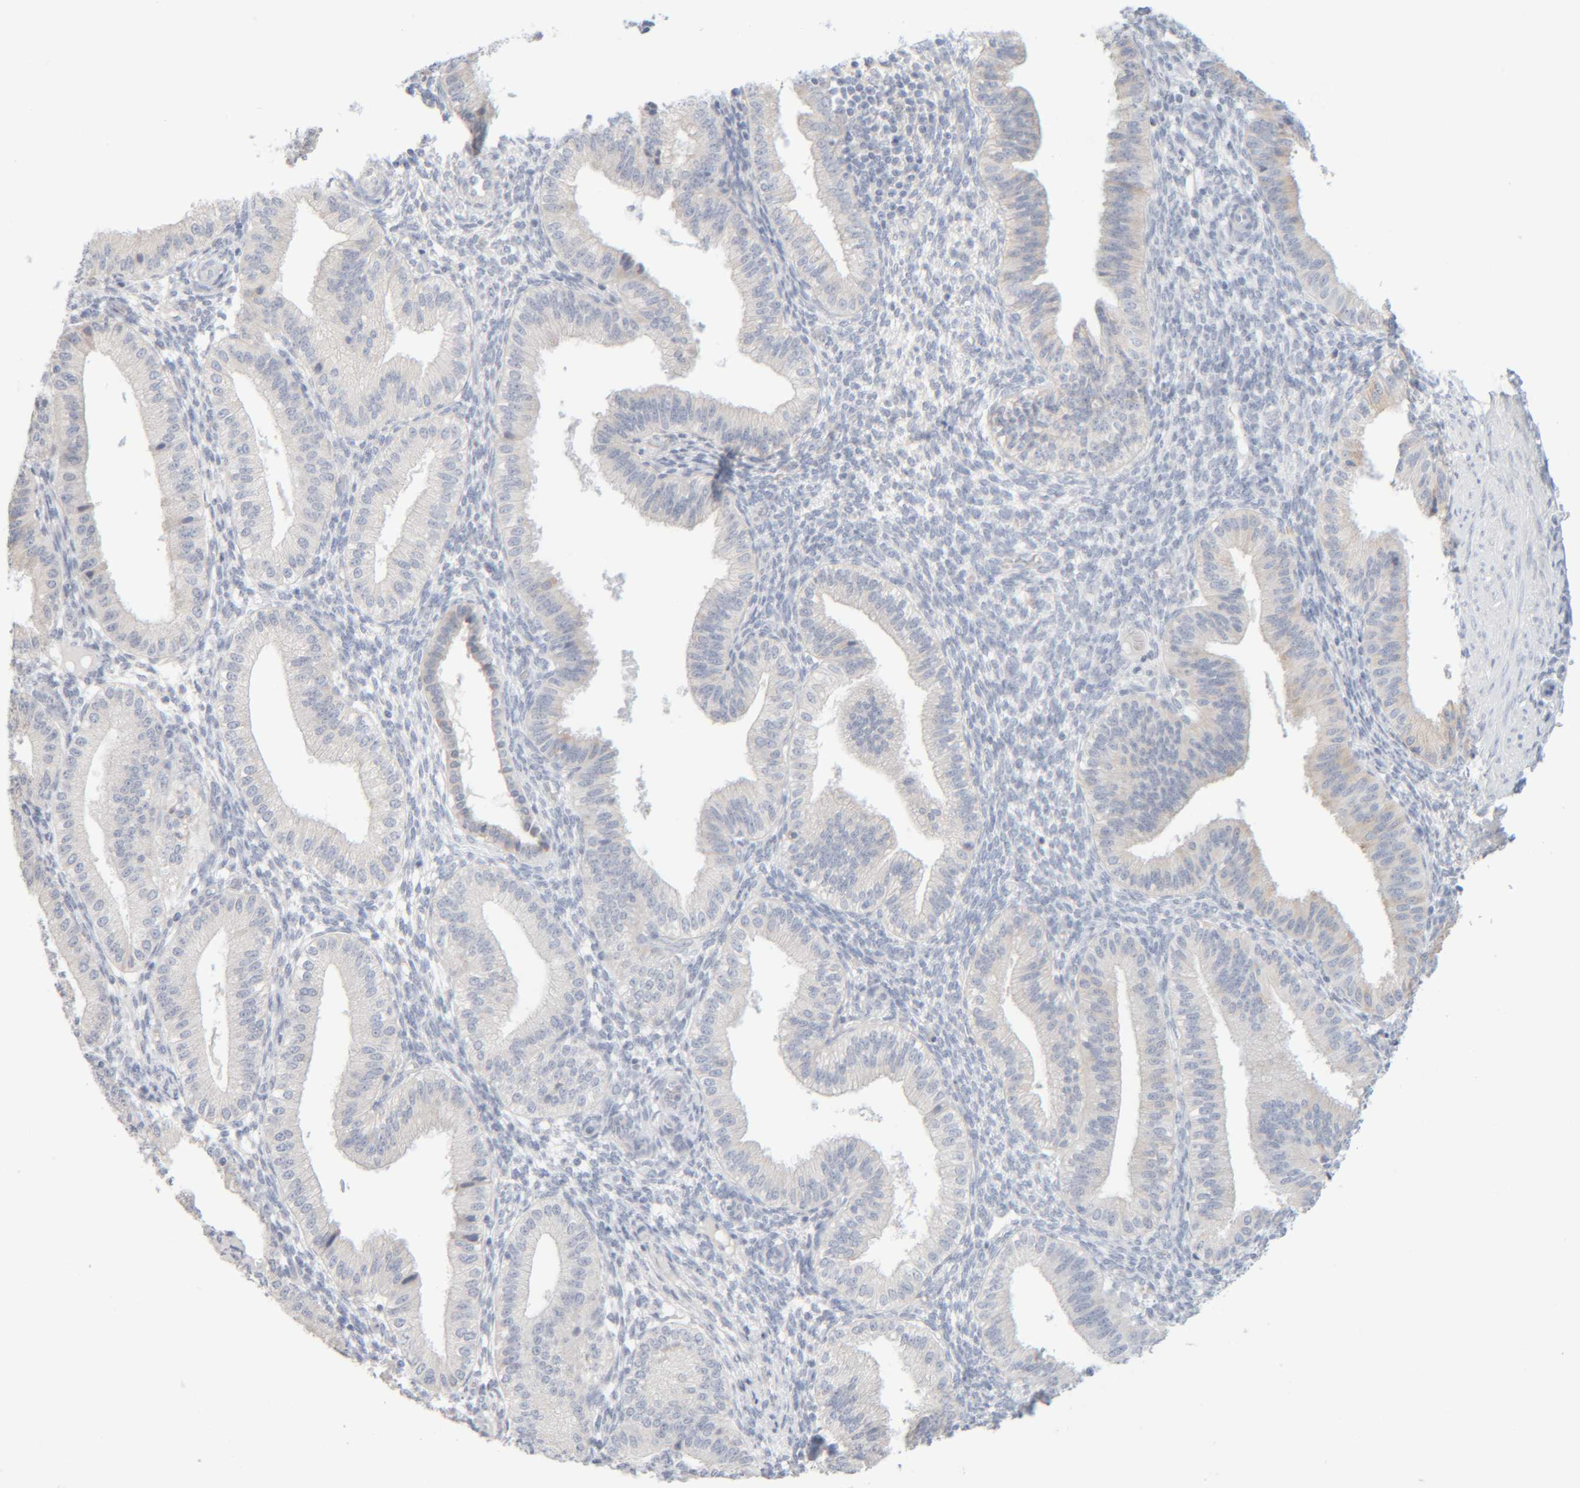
{"staining": {"intensity": "negative", "quantity": "none", "location": "none"}, "tissue": "endometrium", "cell_type": "Cells in endometrial stroma", "image_type": "normal", "snomed": [{"axis": "morphology", "description": "Normal tissue, NOS"}, {"axis": "topography", "description": "Endometrium"}], "caption": "Photomicrograph shows no protein staining in cells in endometrial stroma of unremarkable endometrium.", "gene": "RIDA", "patient": {"sex": "female", "age": 39}}